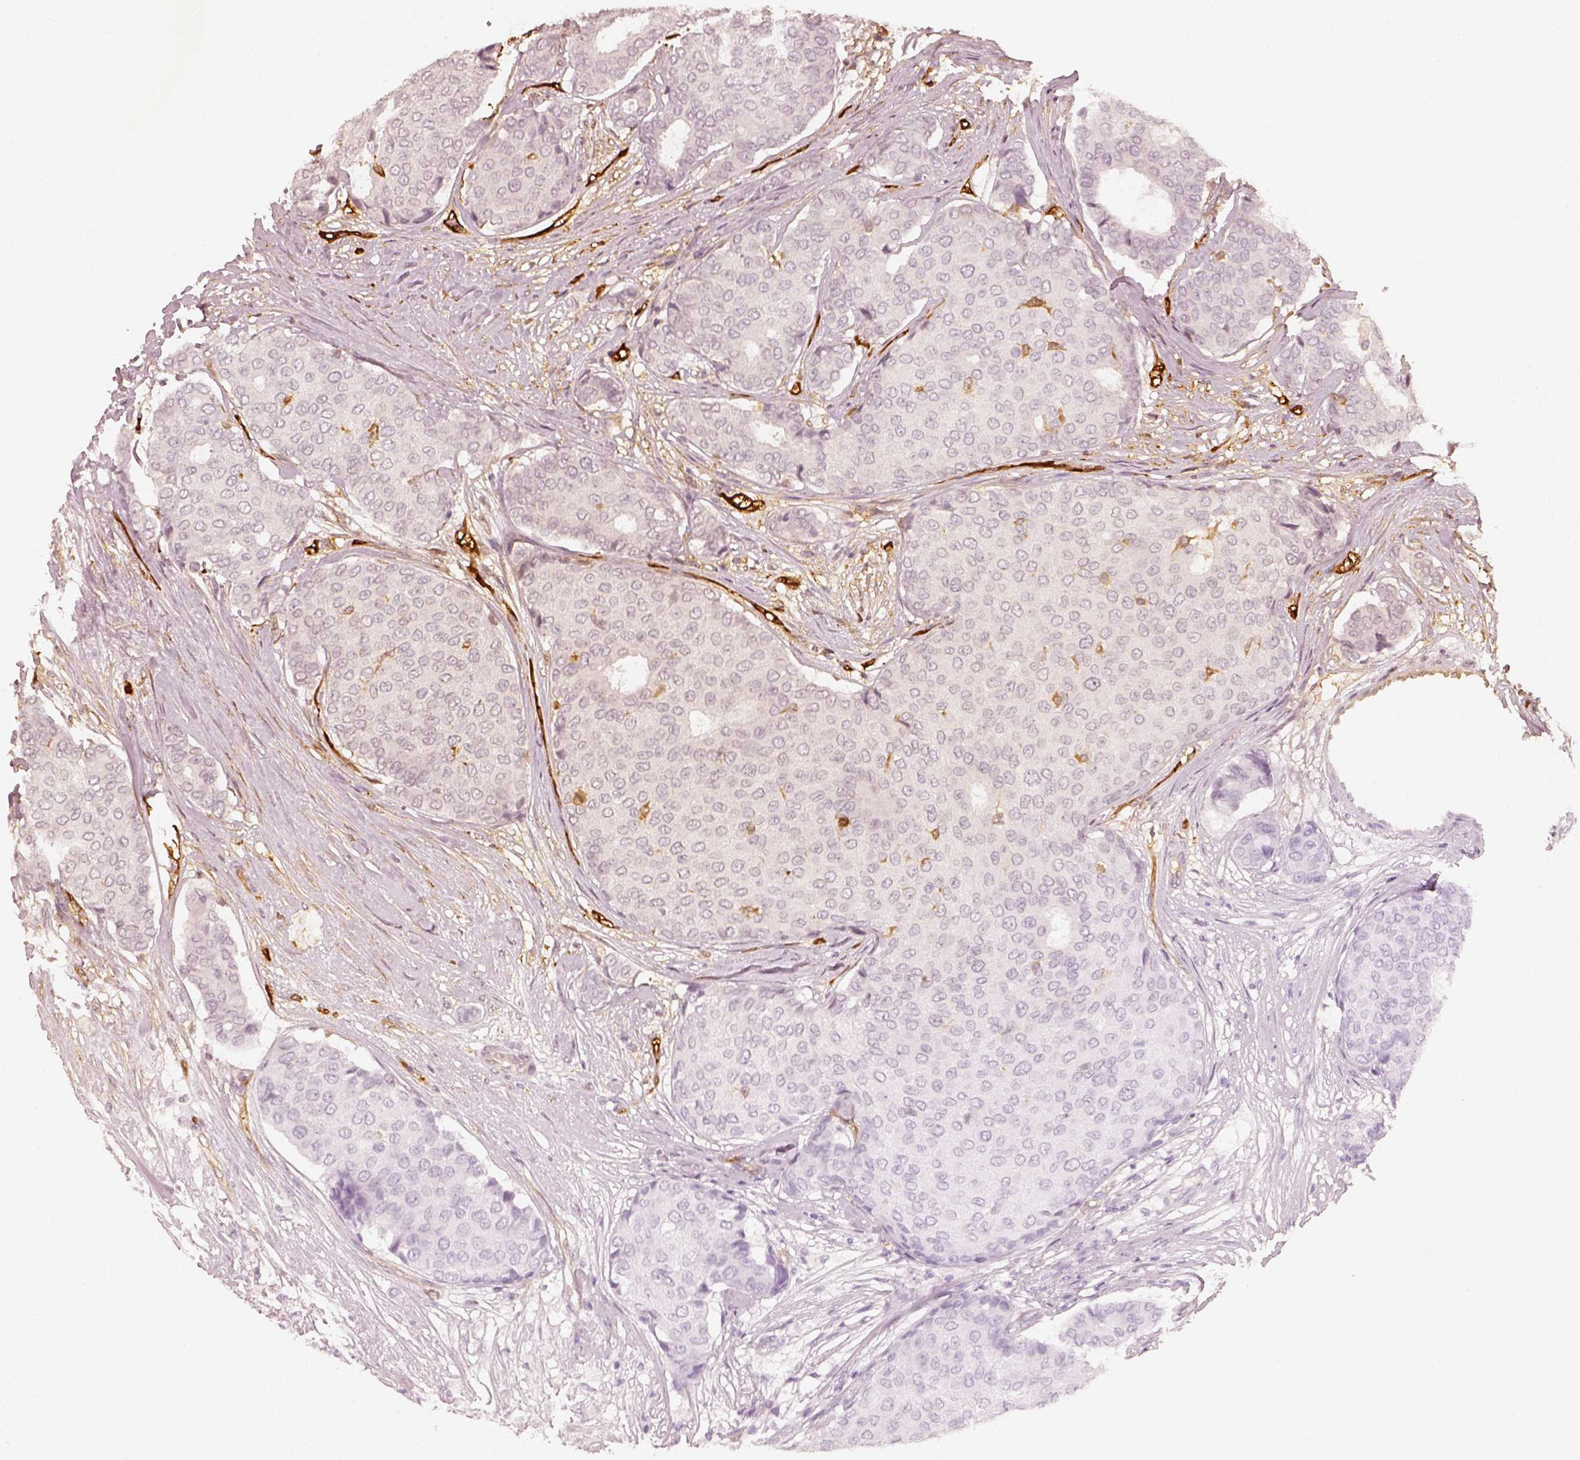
{"staining": {"intensity": "negative", "quantity": "none", "location": "none"}, "tissue": "breast cancer", "cell_type": "Tumor cells", "image_type": "cancer", "snomed": [{"axis": "morphology", "description": "Duct carcinoma"}, {"axis": "topography", "description": "Breast"}], "caption": "This is an IHC micrograph of infiltrating ductal carcinoma (breast). There is no positivity in tumor cells.", "gene": "FSCN1", "patient": {"sex": "female", "age": 75}}